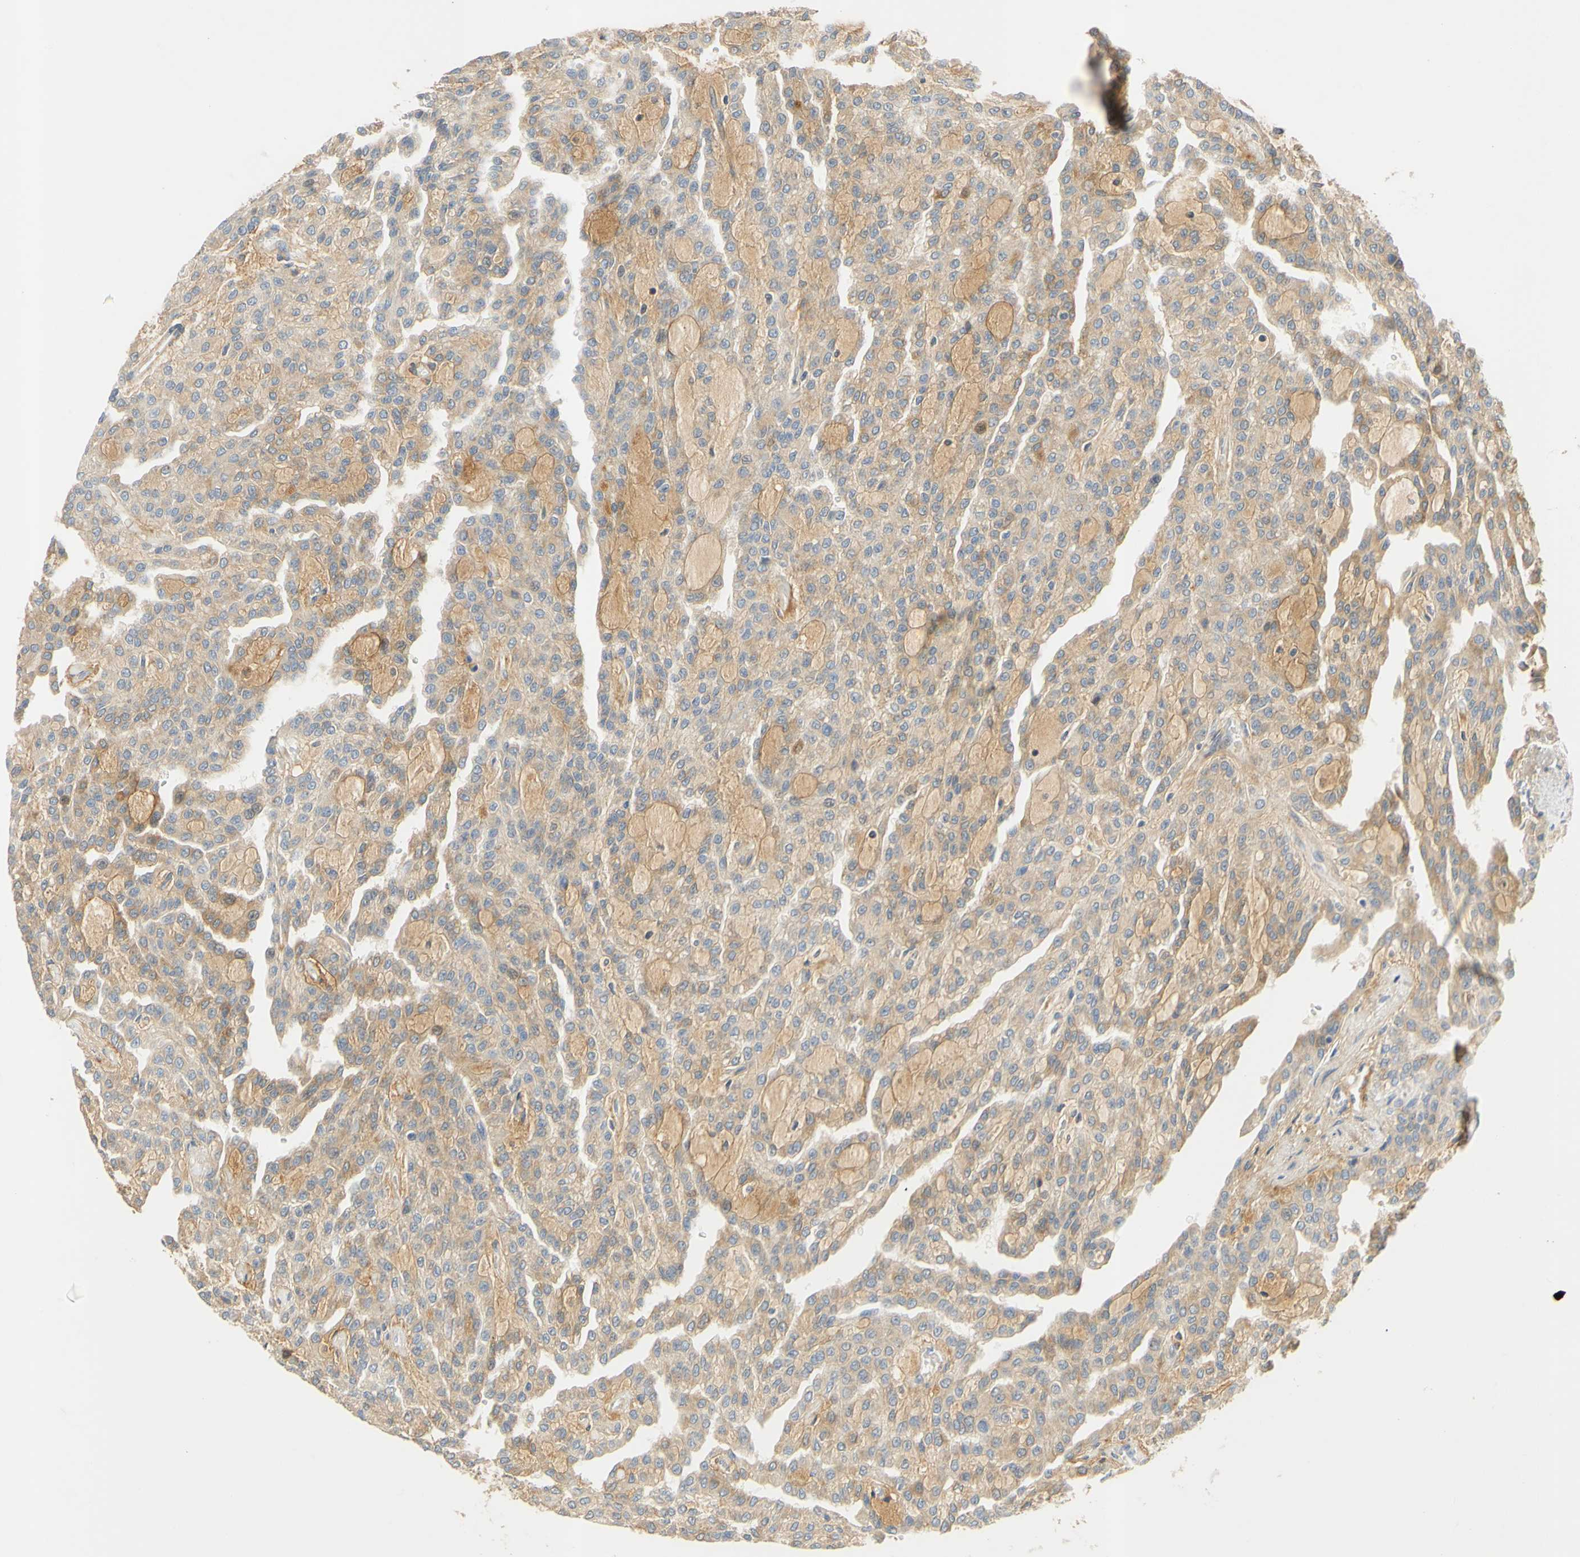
{"staining": {"intensity": "moderate", "quantity": ">75%", "location": "cytoplasmic/membranous"}, "tissue": "renal cancer", "cell_type": "Tumor cells", "image_type": "cancer", "snomed": [{"axis": "morphology", "description": "Adenocarcinoma, NOS"}, {"axis": "topography", "description": "Kidney"}], "caption": "Moderate cytoplasmic/membranous staining for a protein is seen in about >75% of tumor cells of renal adenocarcinoma using immunohistochemistry.", "gene": "CCNB2", "patient": {"sex": "male", "age": 63}}